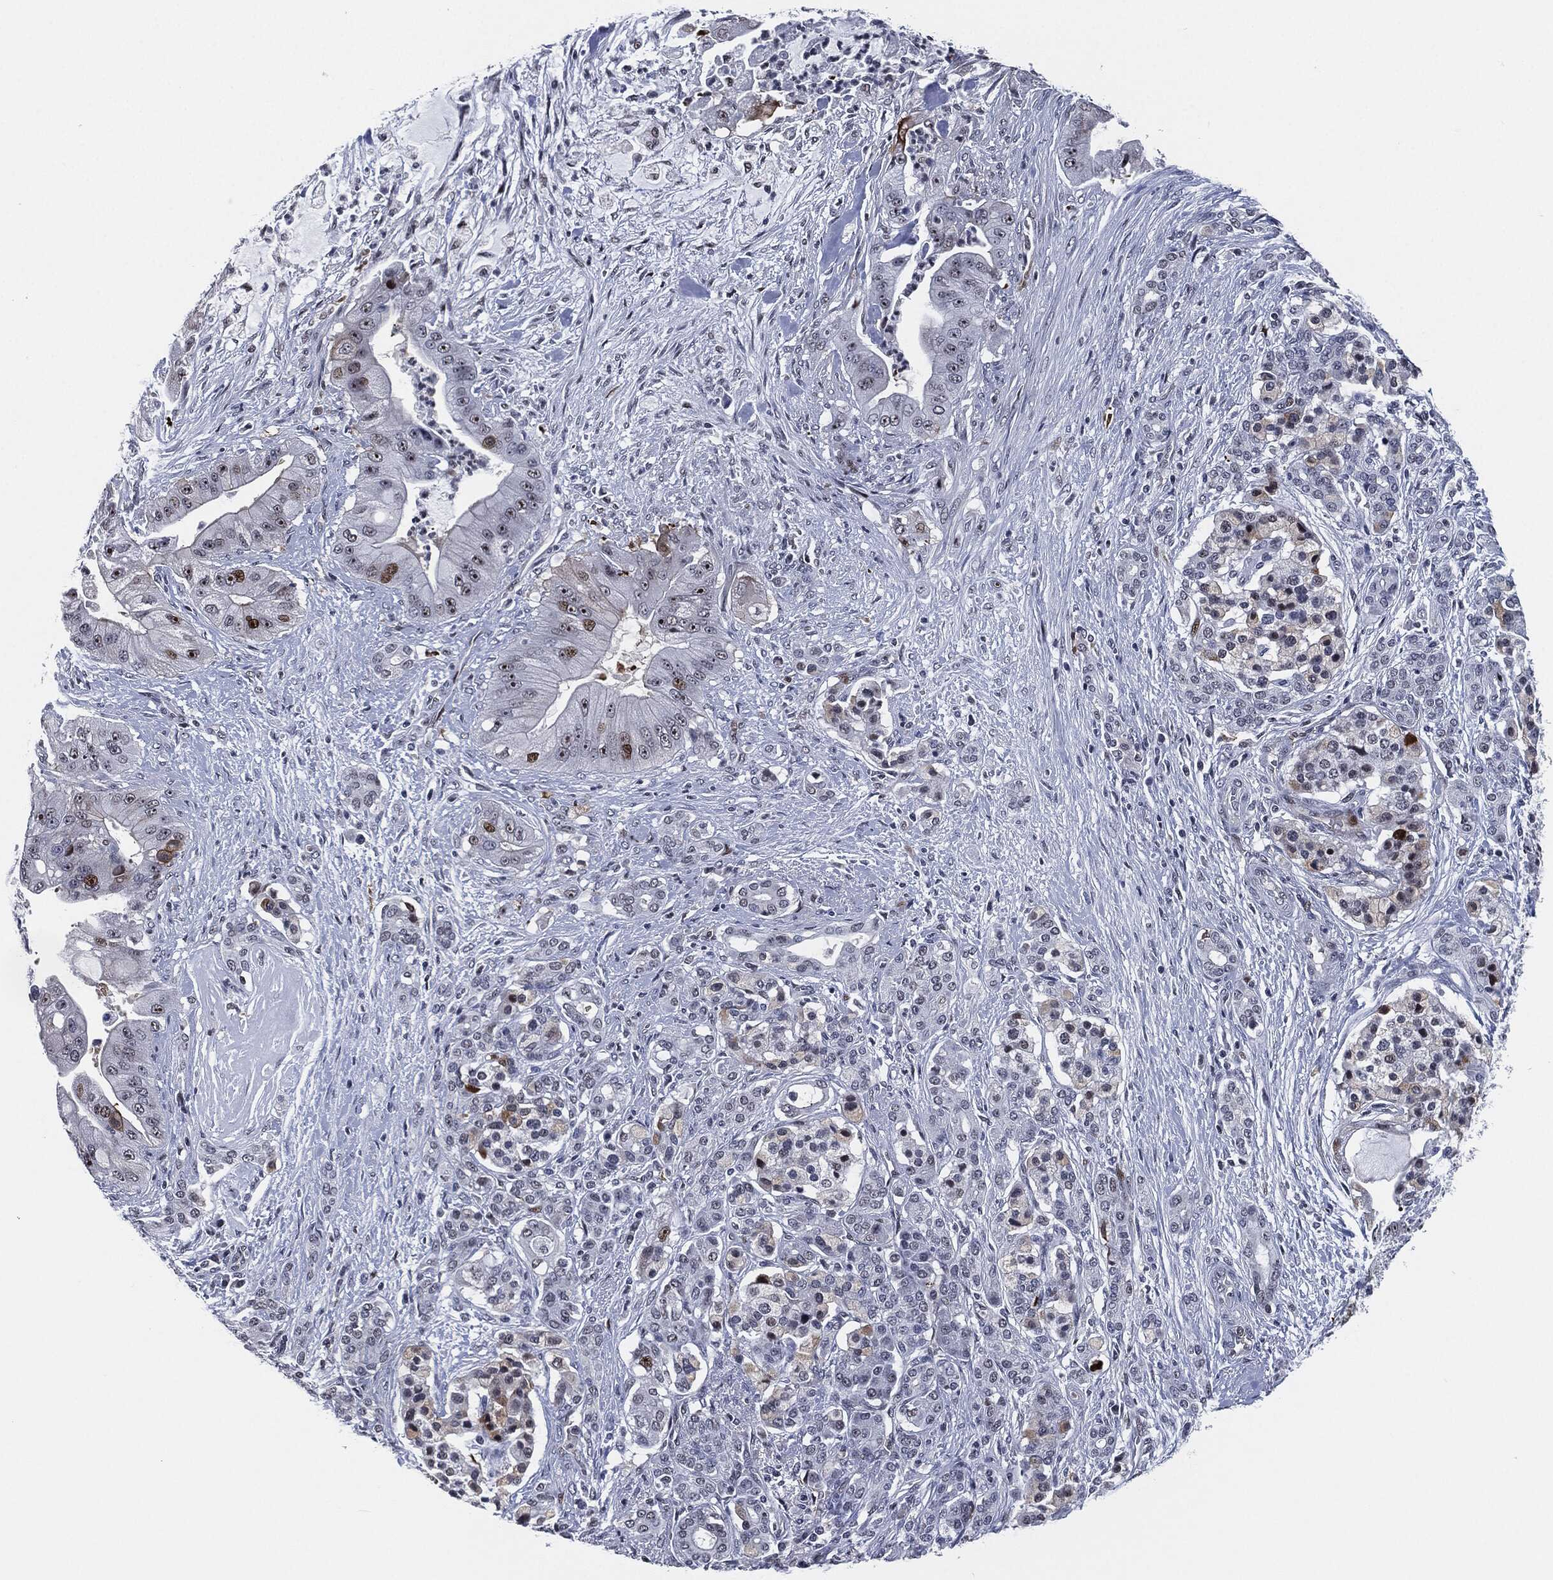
{"staining": {"intensity": "moderate", "quantity": "<25%", "location": "nuclear"}, "tissue": "pancreatic cancer", "cell_type": "Tumor cells", "image_type": "cancer", "snomed": [{"axis": "morphology", "description": "Normal tissue, NOS"}, {"axis": "morphology", "description": "Inflammation, NOS"}, {"axis": "morphology", "description": "Adenocarcinoma, NOS"}, {"axis": "topography", "description": "Pancreas"}], "caption": "High-magnification brightfield microscopy of adenocarcinoma (pancreatic) stained with DAB (3,3'-diaminobenzidine) (brown) and counterstained with hematoxylin (blue). tumor cells exhibit moderate nuclear staining is seen in about<25% of cells.", "gene": "AKT2", "patient": {"sex": "male", "age": 57}}